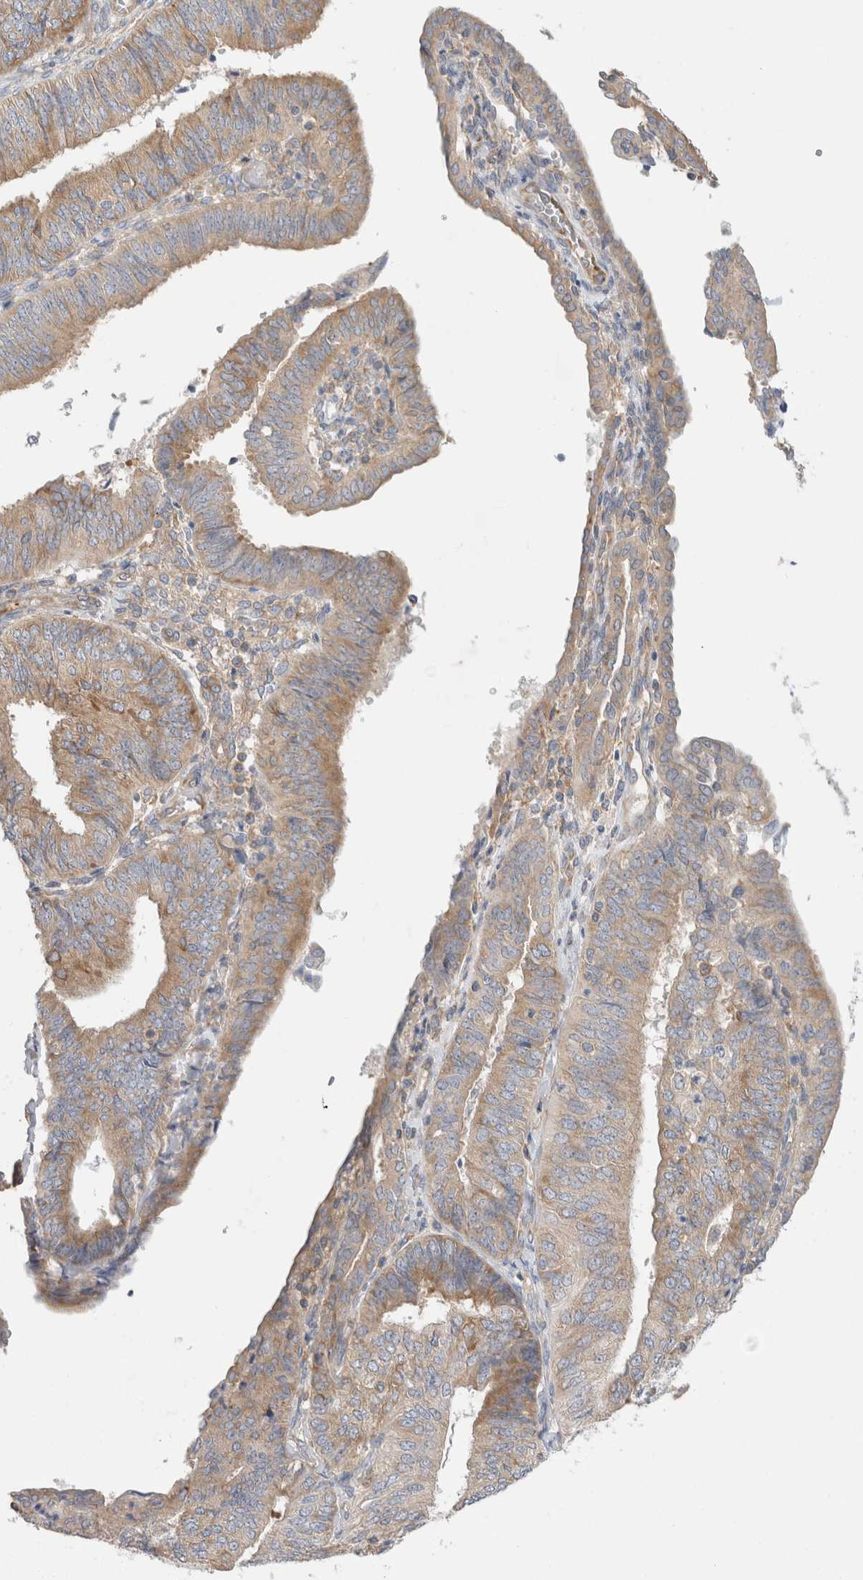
{"staining": {"intensity": "moderate", "quantity": ">75%", "location": "cytoplasmic/membranous"}, "tissue": "endometrial cancer", "cell_type": "Tumor cells", "image_type": "cancer", "snomed": [{"axis": "morphology", "description": "Adenocarcinoma, NOS"}, {"axis": "topography", "description": "Endometrium"}], "caption": "Protein staining demonstrates moderate cytoplasmic/membranous positivity in about >75% of tumor cells in endometrial cancer (adenocarcinoma). Nuclei are stained in blue.", "gene": "ZNF23", "patient": {"sex": "female", "age": 58}}